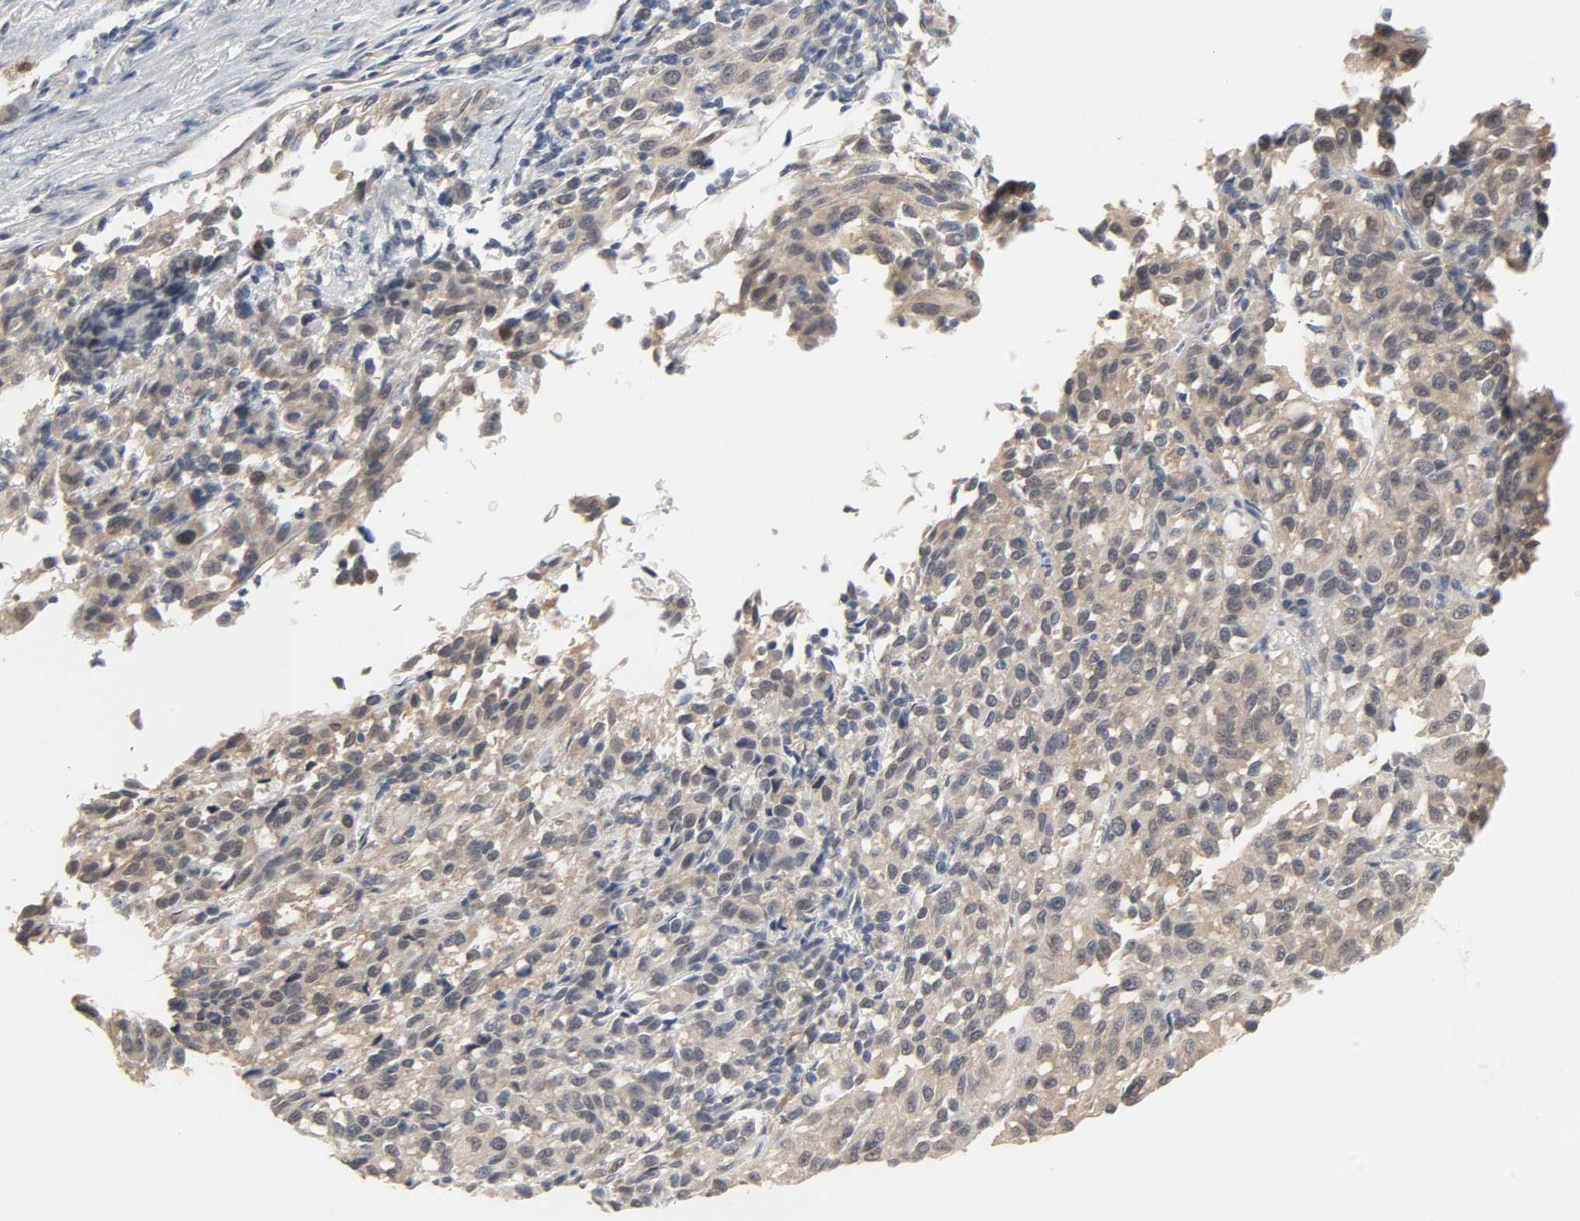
{"staining": {"intensity": "weak", "quantity": "25%-75%", "location": "cytoplasmic/membranous"}, "tissue": "melanoma", "cell_type": "Tumor cells", "image_type": "cancer", "snomed": [{"axis": "morphology", "description": "Malignant melanoma, Metastatic site"}, {"axis": "topography", "description": "Lung"}], "caption": "IHC (DAB (3,3'-diaminobenzidine)) staining of human melanoma shows weak cytoplasmic/membranous protein expression in approximately 25%-75% of tumor cells. Nuclei are stained in blue.", "gene": "ACSS2", "patient": {"sex": "male", "age": 64}}